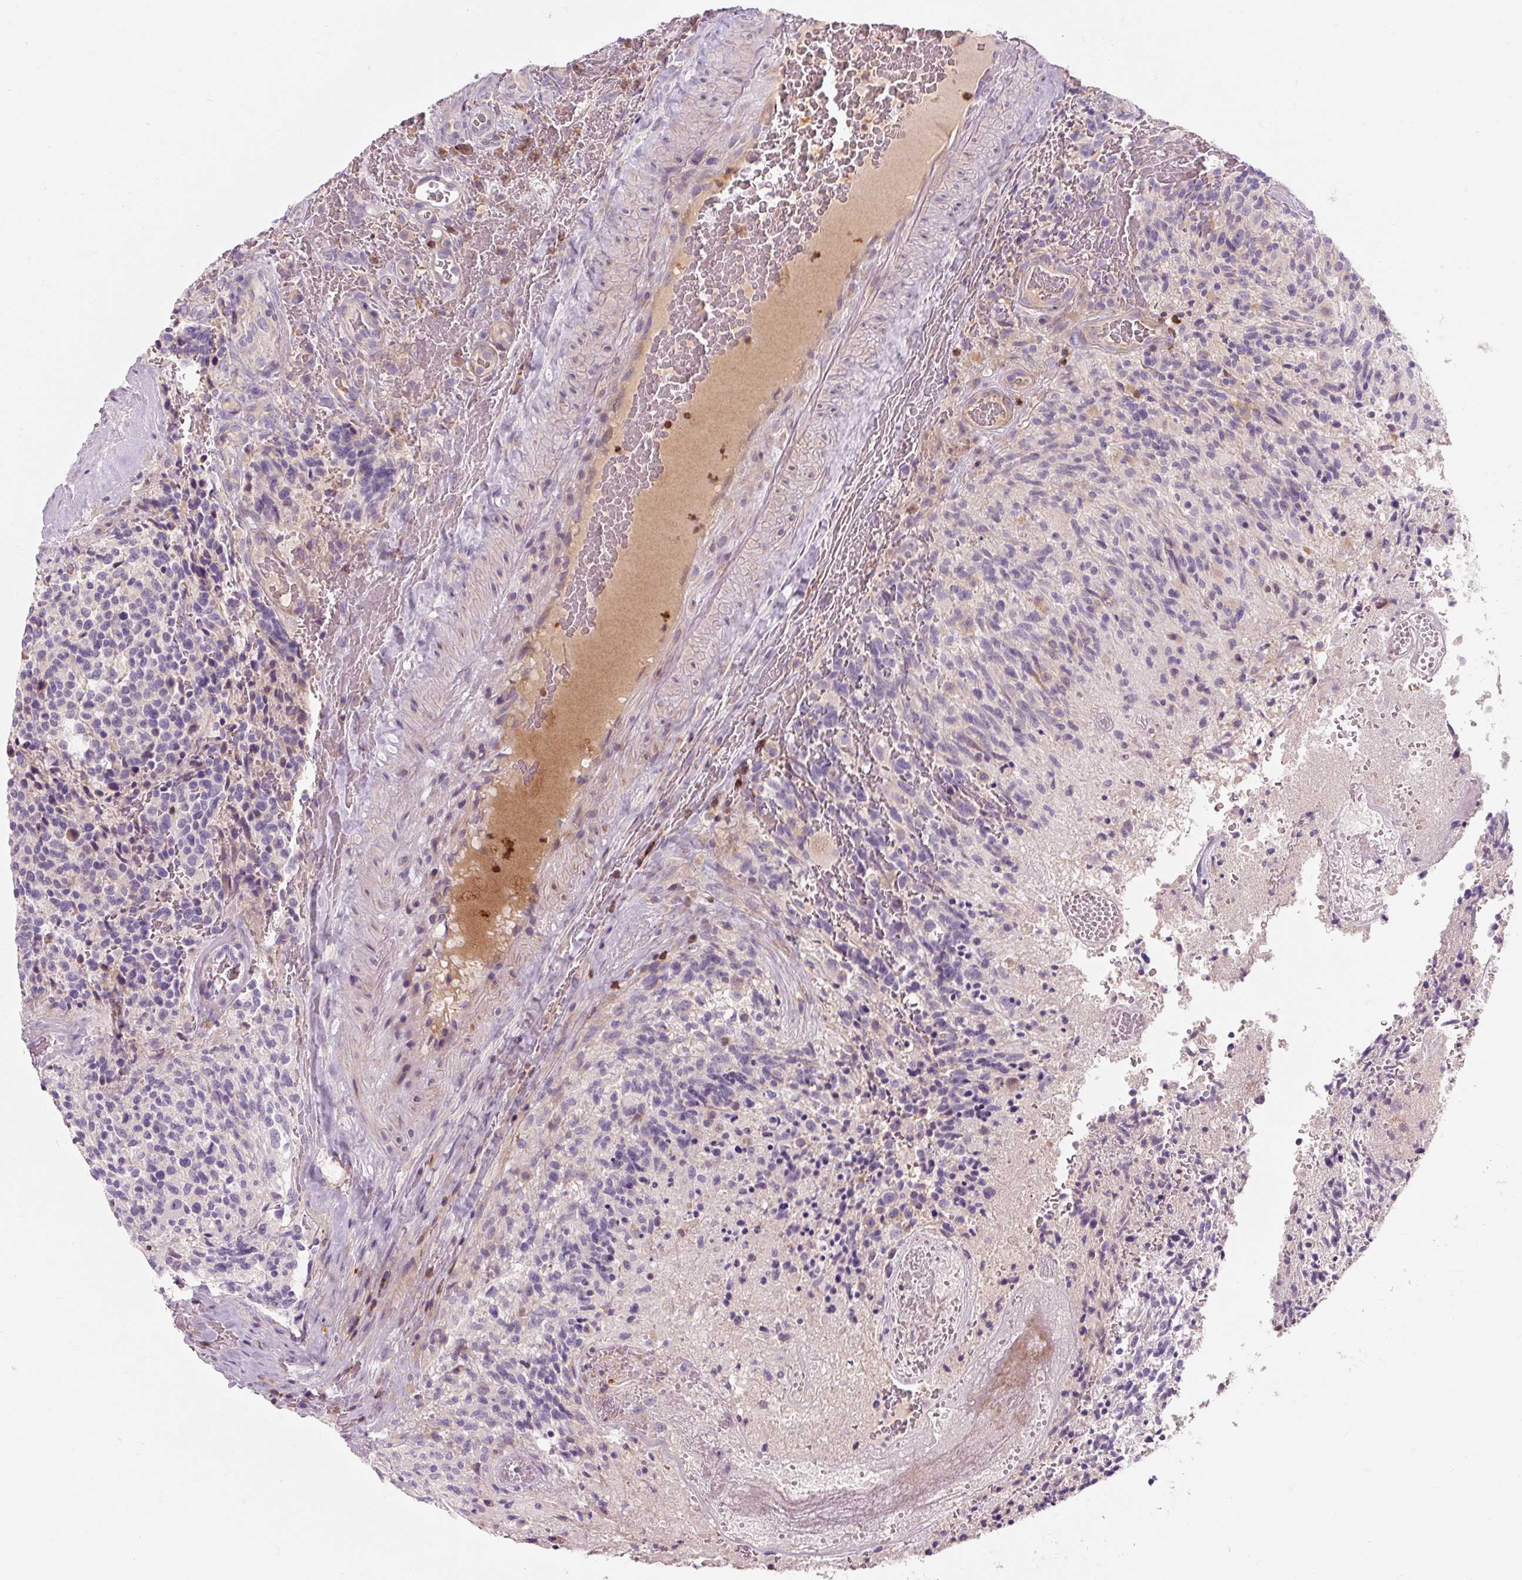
{"staining": {"intensity": "negative", "quantity": "none", "location": "none"}, "tissue": "glioma", "cell_type": "Tumor cells", "image_type": "cancer", "snomed": [{"axis": "morphology", "description": "Glioma, malignant, High grade"}, {"axis": "topography", "description": "Brain"}], "caption": "Malignant glioma (high-grade) was stained to show a protein in brown. There is no significant staining in tumor cells.", "gene": "TIGD2", "patient": {"sex": "male", "age": 36}}